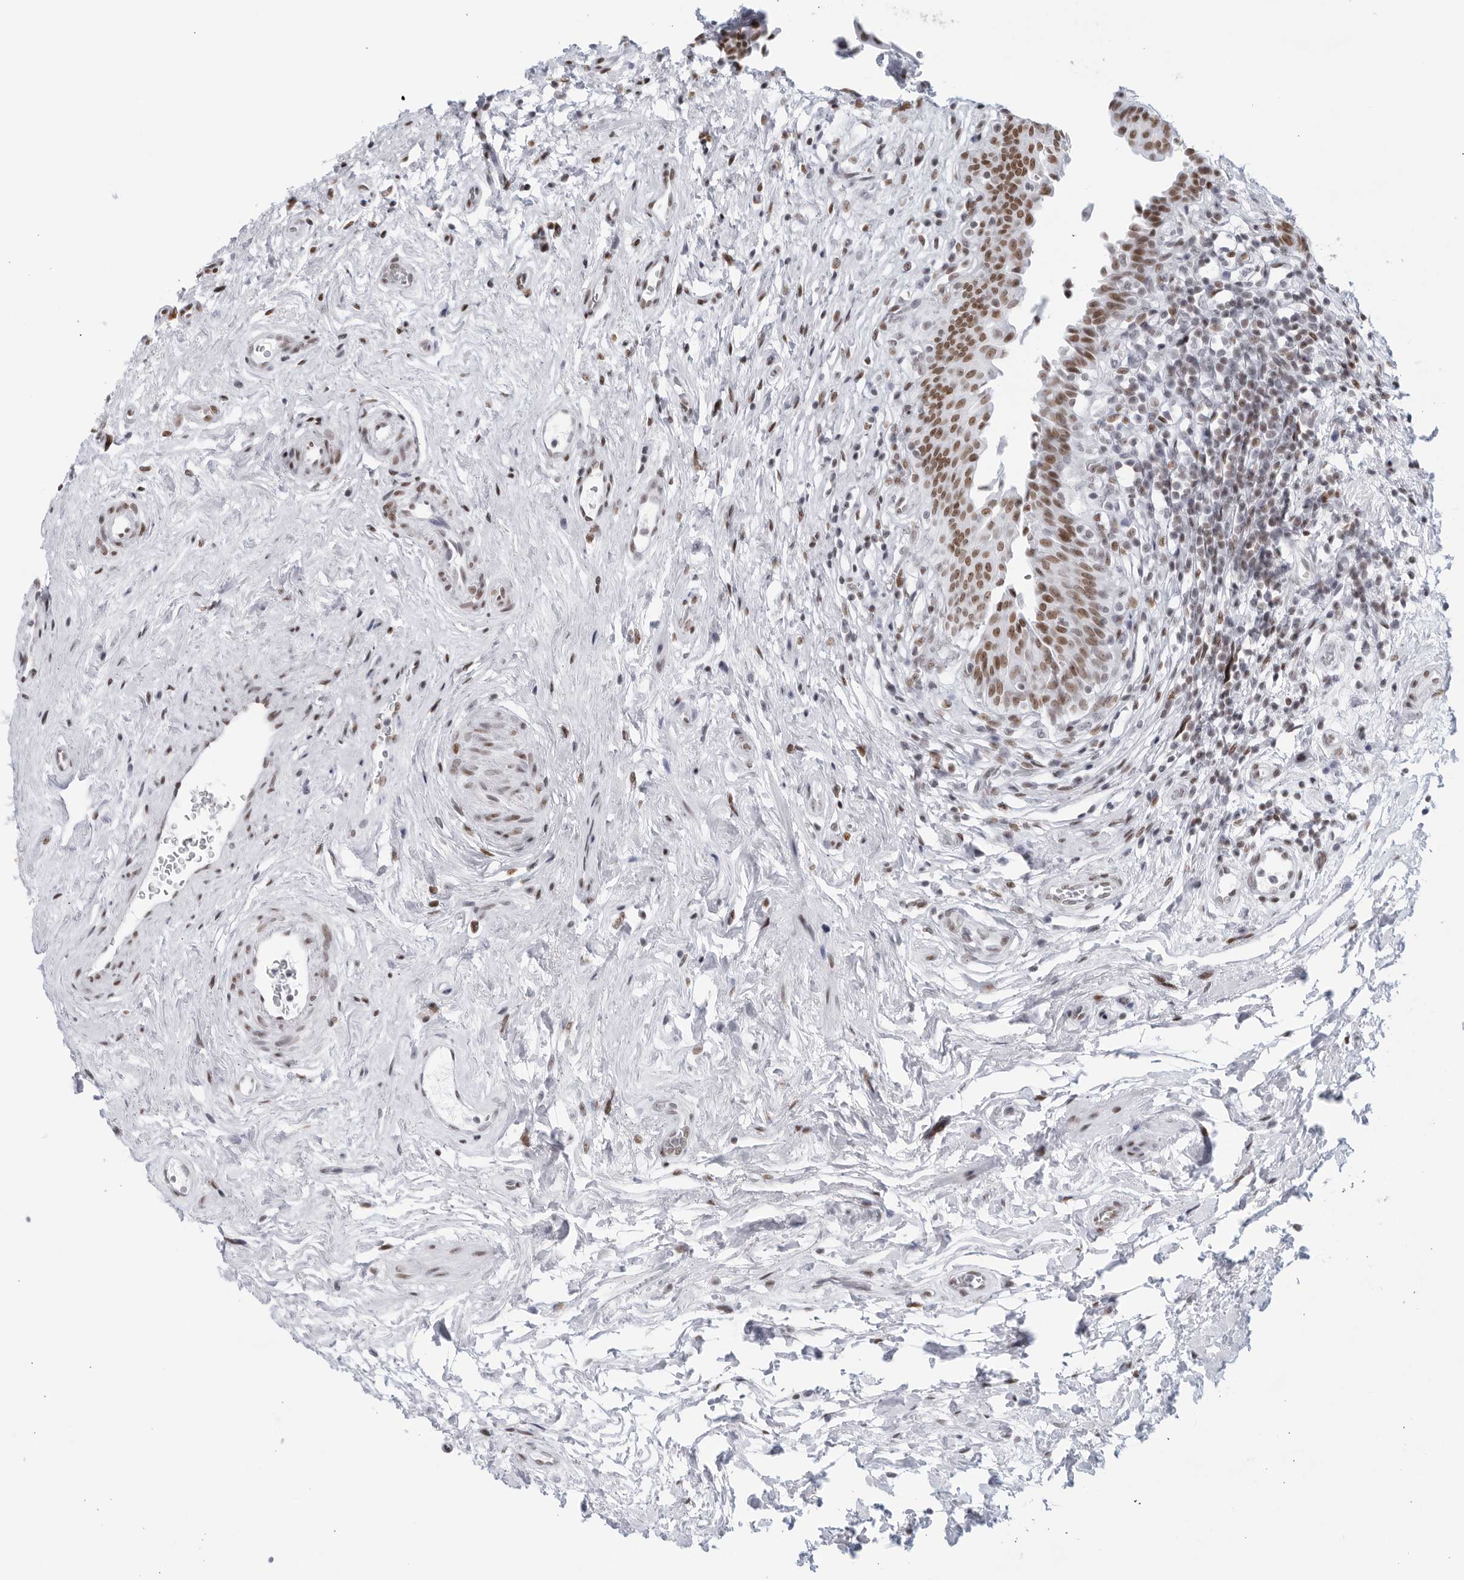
{"staining": {"intensity": "moderate", "quantity": ">75%", "location": "nuclear"}, "tissue": "urinary bladder", "cell_type": "Urothelial cells", "image_type": "normal", "snomed": [{"axis": "morphology", "description": "Normal tissue, NOS"}, {"axis": "topography", "description": "Urinary bladder"}], "caption": "A micrograph showing moderate nuclear positivity in about >75% of urothelial cells in benign urinary bladder, as visualized by brown immunohistochemical staining.", "gene": "HP1BP3", "patient": {"sex": "male", "age": 83}}